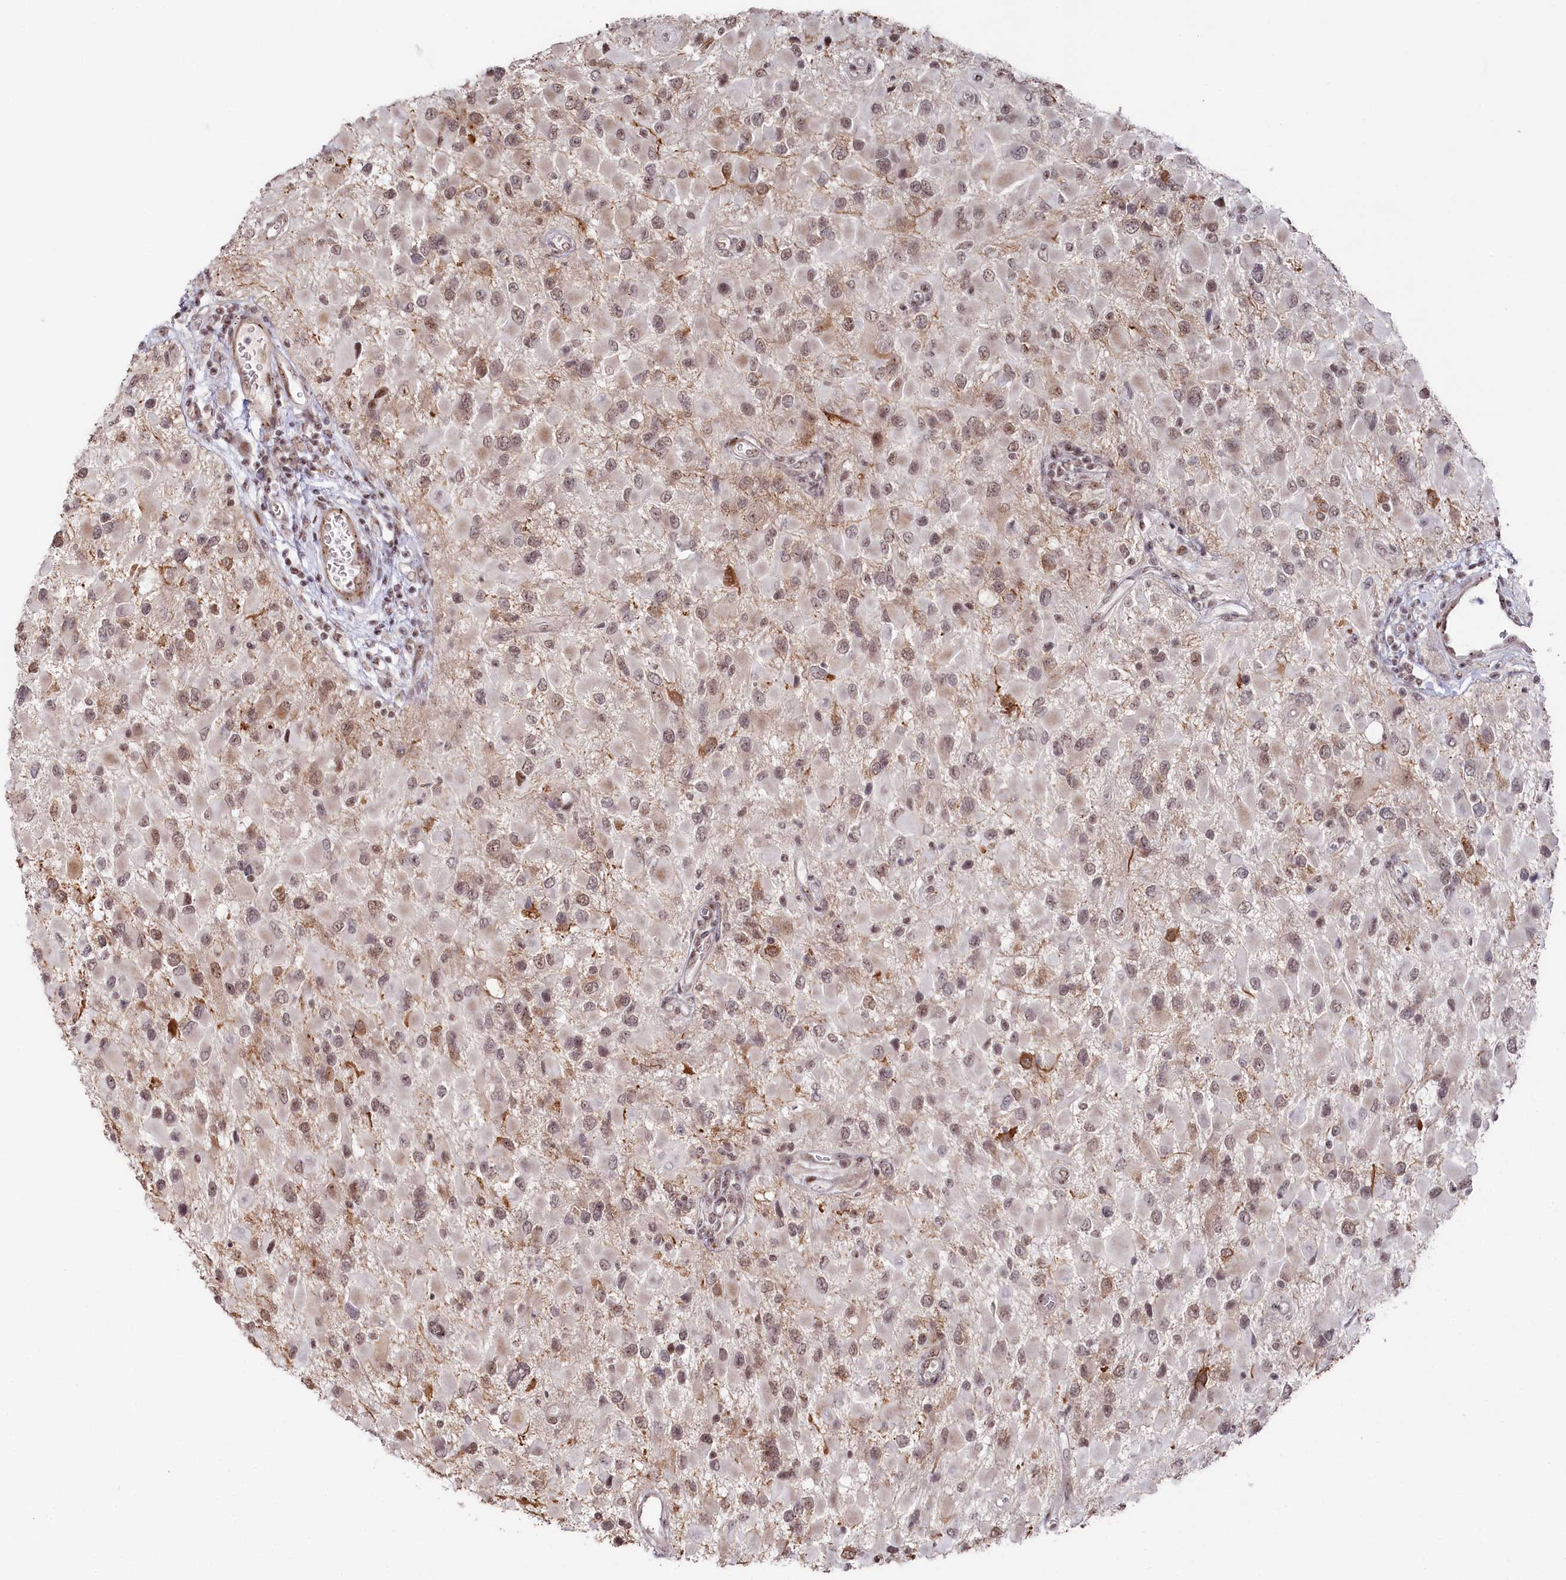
{"staining": {"intensity": "weak", "quantity": ">75%", "location": "nuclear"}, "tissue": "glioma", "cell_type": "Tumor cells", "image_type": "cancer", "snomed": [{"axis": "morphology", "description": "Glioma, malignant, High grade"}, {"axis": "topography", "description": "Brain"}], "caption": "Glioma stained with immunohistochemistry (IHC) demonstrates weak nuclear expression in approximately >75% of tumor cells. (DAB (3,3'-diaminobenzidine) IHC with brightfield microscopy, high magnification).", "gene": "POLR2H", "patient": {"sex": "male", "age": 53}}